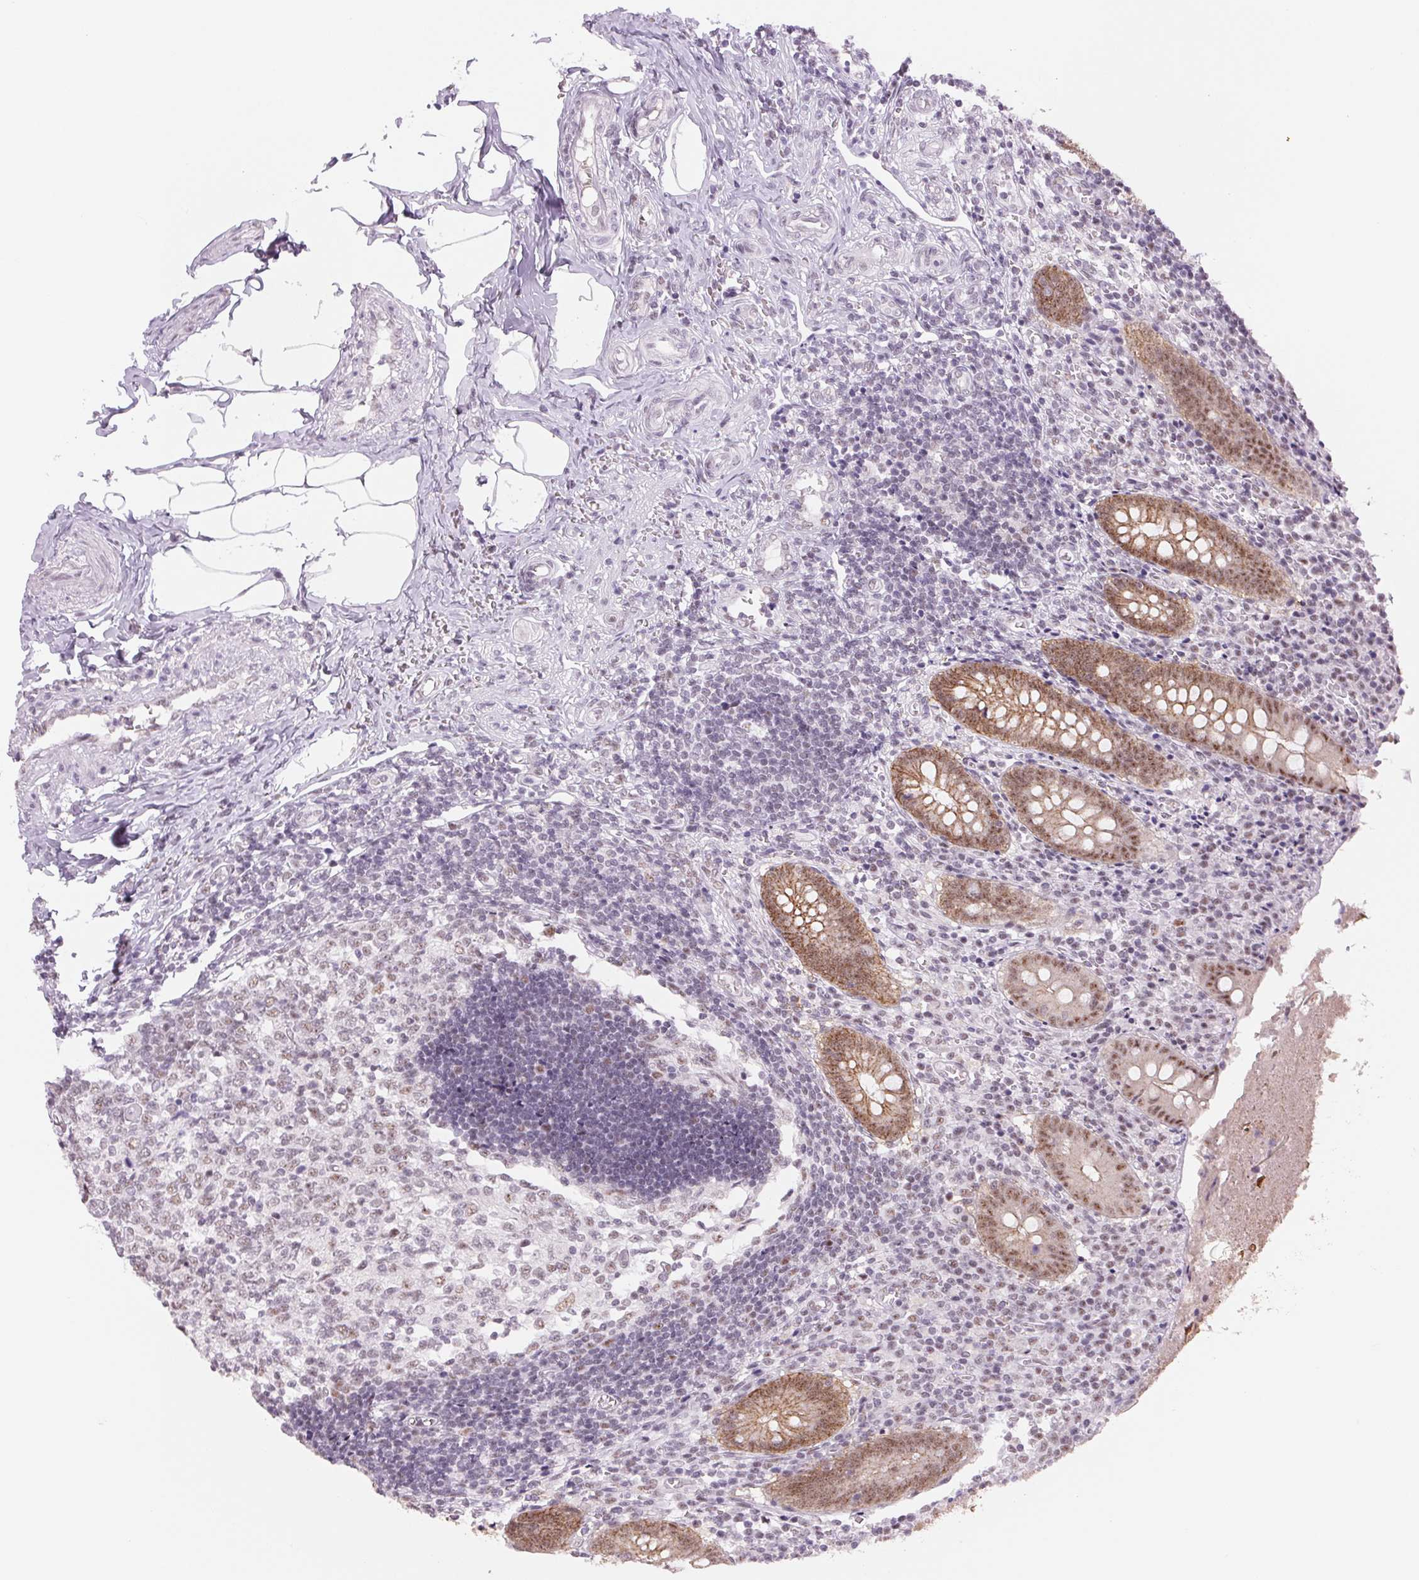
{"staining": {"intensity": "moderate", "quantity": ">75%", "location": "cytoplasmic/membranous,nuclear"}, "tissue": "appendix", "cell_type": "Glandular cells", "image_type": "normal", "snomed": [{"axis": "morphology", "description": "Normal tissue, NOS"}, {"axis": "topography", "description": "Appendix"}], "caption": "Brown immunohistochemical staining in benign human appendix exhibits moderate cytoplasmic/membranous,nuclear positivity in about >75% of glandular cells. The staining is performed using DAB (3,3'-diaminobenzidine) brown chromogen to label protein expression. The nuclei are counter-stained blue using hematoxylin.", "gene": "ZC3H14", "patient": {"sex": "female", "age": 17}}